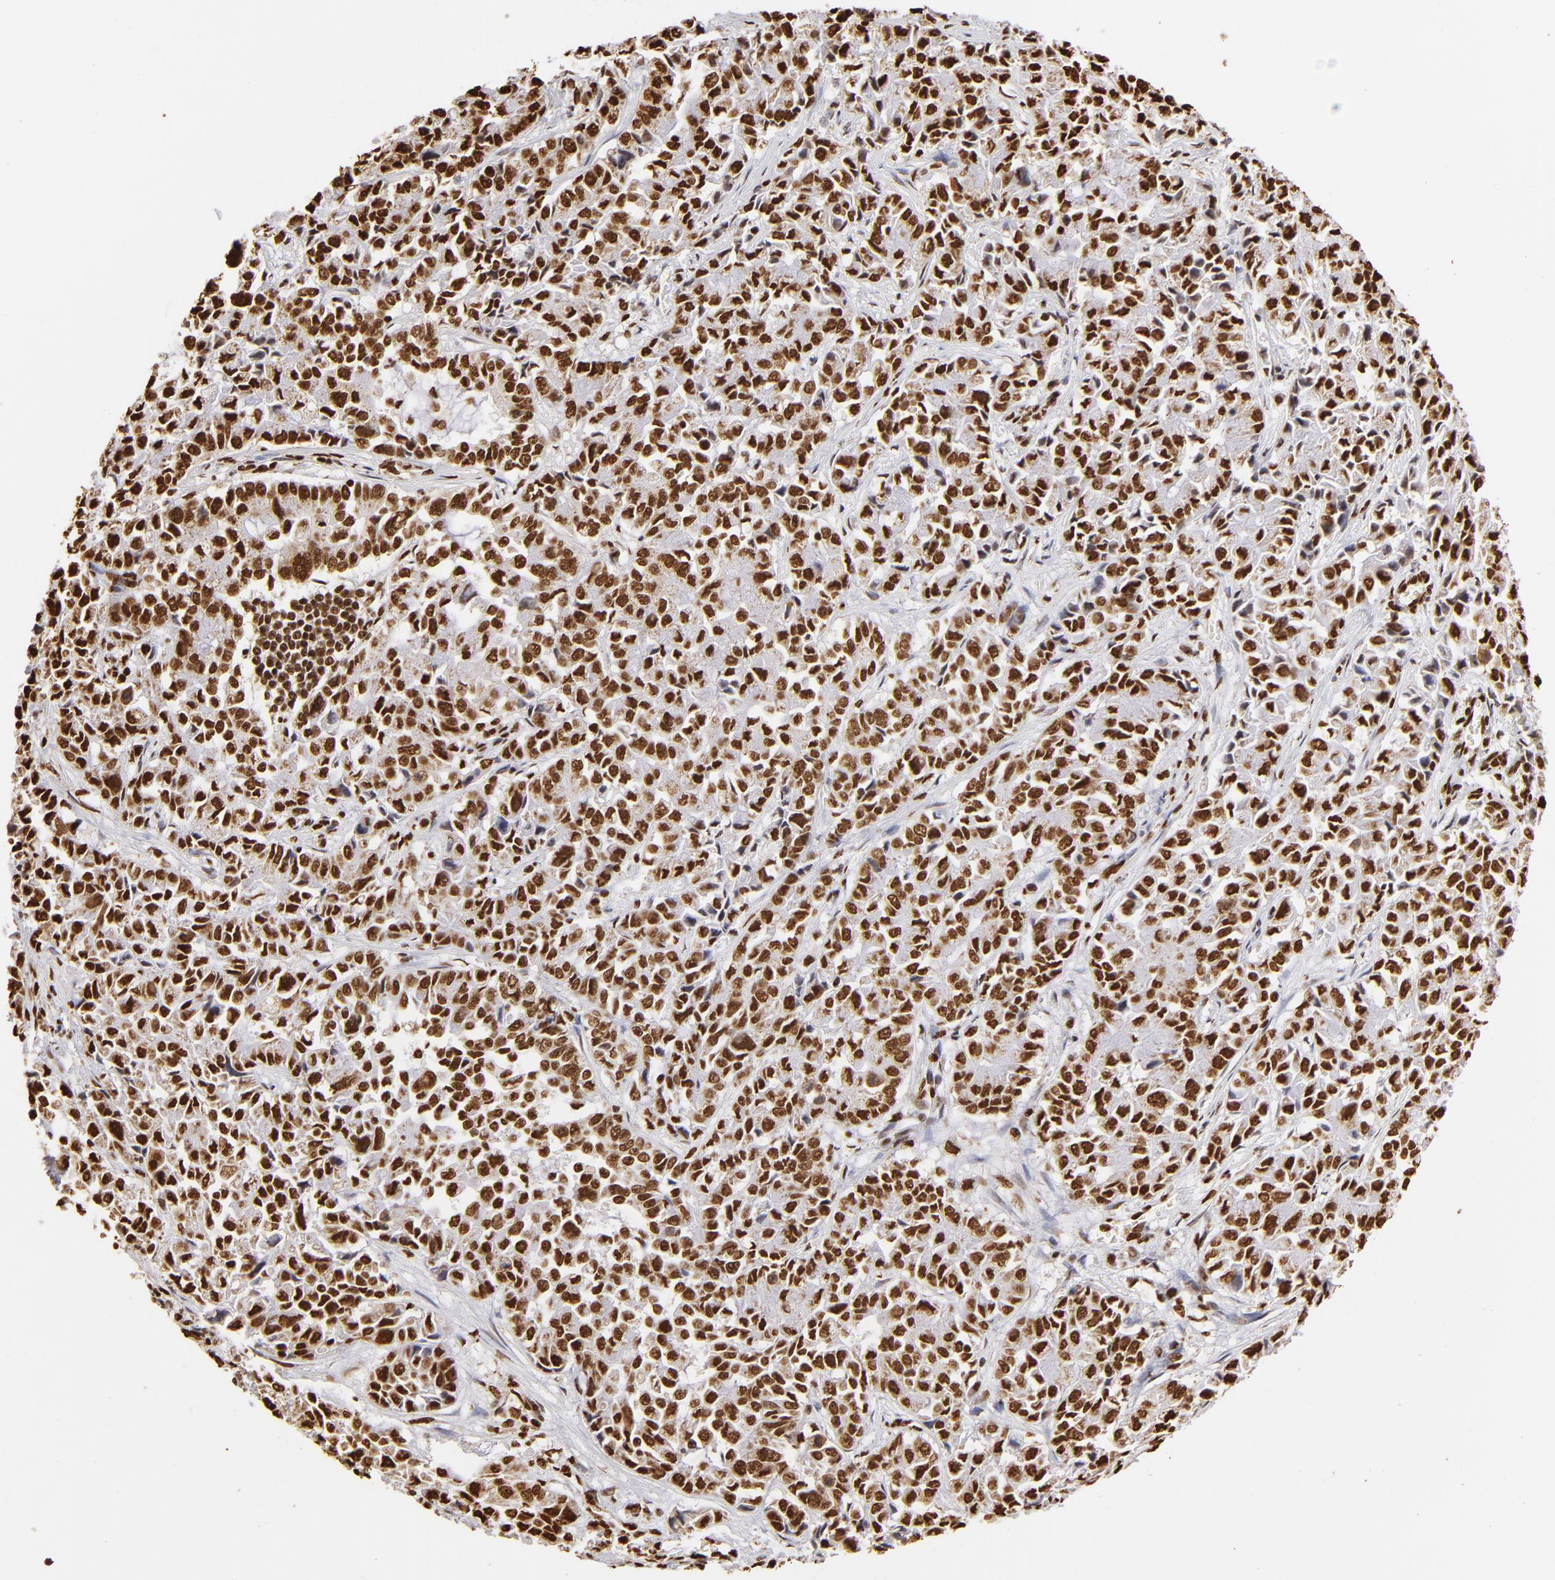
{"staining": {"intensity": "strong", "quantity": ">75%", "location": "nuclear"}, "tissue": "pancreatic cancer", "cell_type": "Tumor cells", "image_type": "cancer", "snomed": [{"axis": "morphology", "description": "Adenocarcinoma, NOS"}, {"axis": "topography", "description": "Pancreas"}], "caption": "Tumor cells exhibit high levels of strong nuclear positivity in approximately >75% of cells in adenocarcinoma (pancreatic).", "gene": "ILF3", "patient": {"sex": "female", "age": 52}}